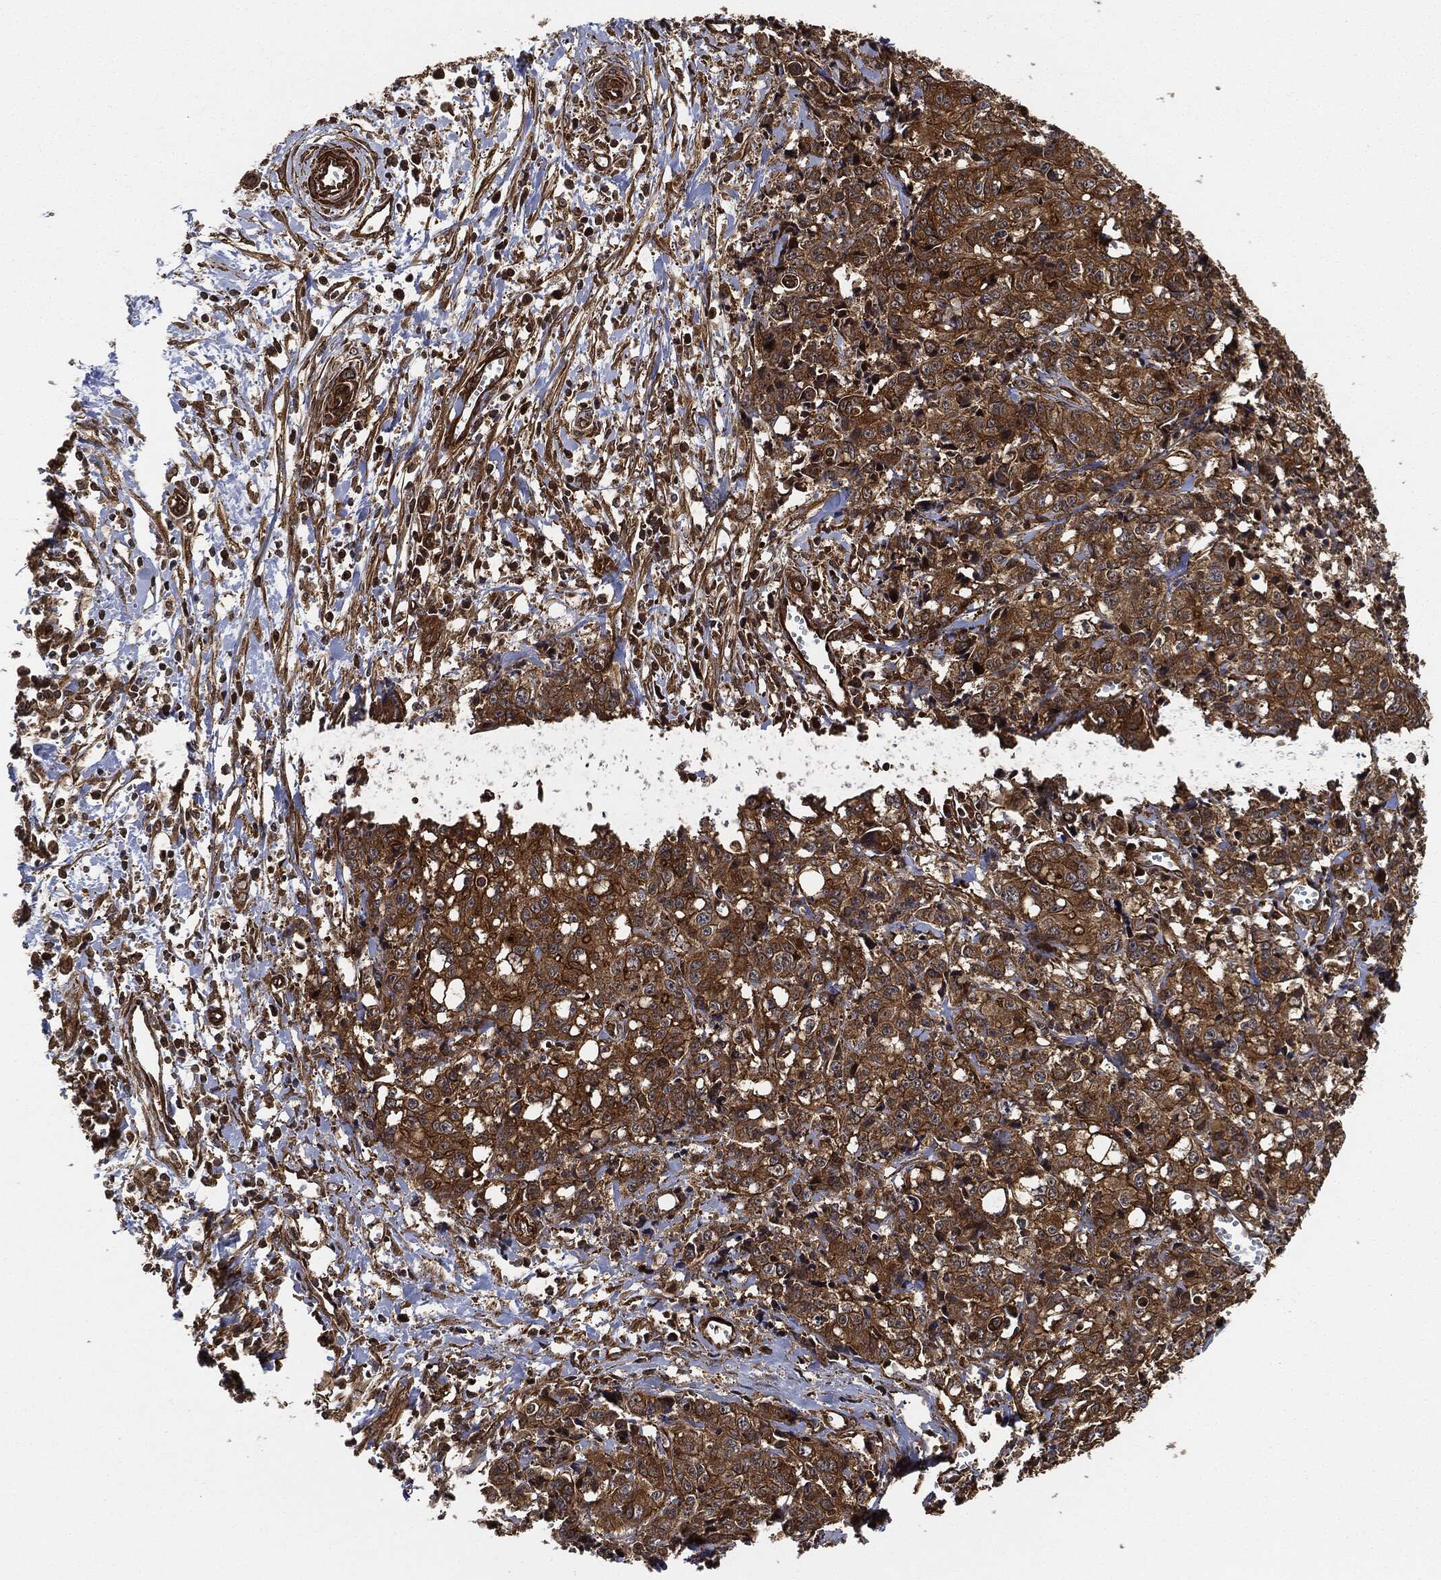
{"staining": {"intensity": "strong", "quantity": ">75%", "location": "cytoplasmic/membranous"}, "tissue": "pancreatic cancer", "cell_type": "Tumor cells", "image_type": "cancer", "snomed": [{"axis": "morphology", "description": "Adenocarcinoma, NOS"}, {"axis": "topography", "description": "Pancreas"}], "caption": "Pancreatic adenocarcinoma stained with DAB immunohistochemistry displays high levels of strong cytoplasmic/membranous staining in approximately >75% of tumor cells. Immunohistochemistry (ihc) stains the protein of interest in brown and the nuclei are stained blue.", "gene": "CEP290", "patient": {"sex": "male", "age": 64}}